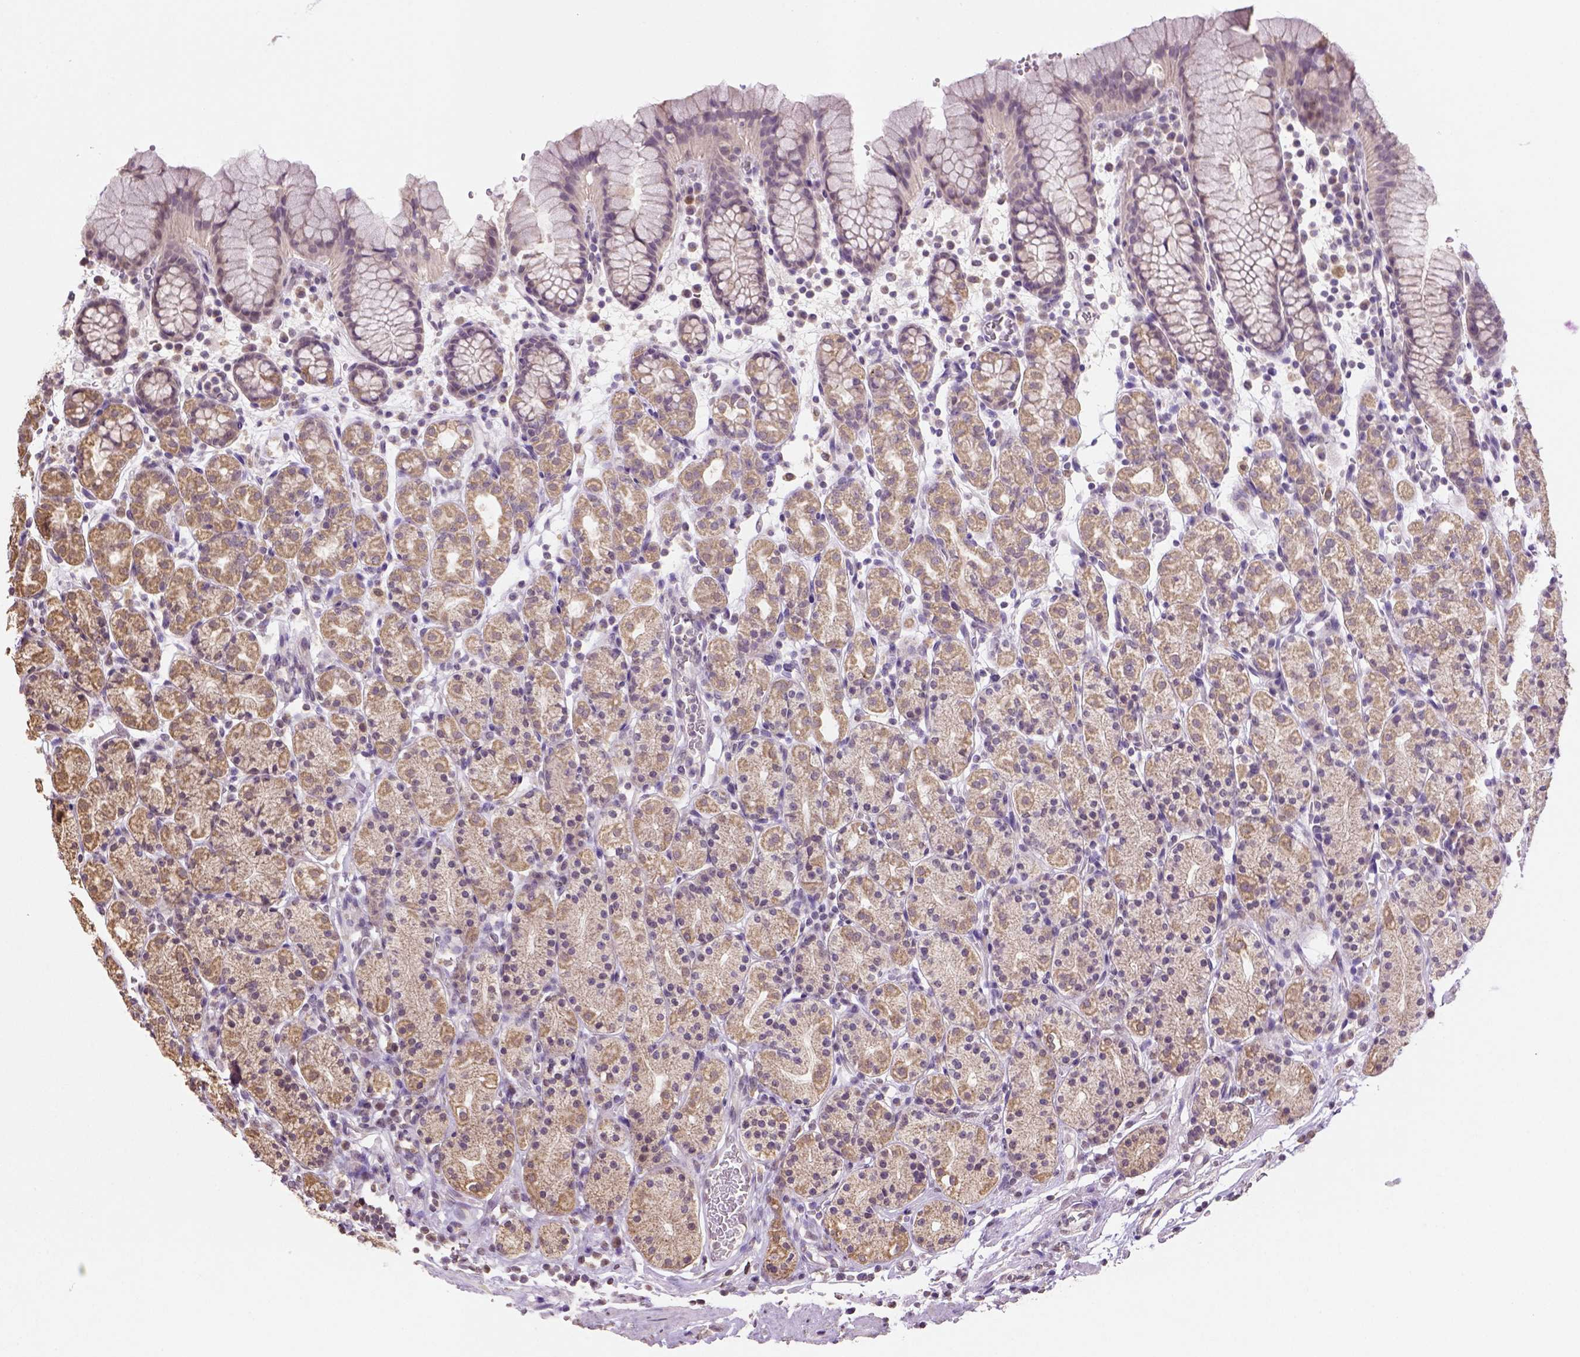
{"staining": {"intensity": "moderate", "quantity": ">75%", "location": "cytoplasmic/membranous"}, "tissue": "stomach", "cell_type": "Glandular cells", "image_type": "normal", "snomed": [{"axis": "morphology", "description": "Normal tissue, NOS"}, {"axis": "topography", "description": "Stomach, upper"}, {"axis": "topography", "description": "Stomach"}], "caption": "Brown immunohistochemical staining in unremarkable human stomach reveals moderate cytoplasmic/membranous staining in about >75% of glandular cells.", "gene": "NUDT10", "patient": {"sex": "male", "age": 62}}